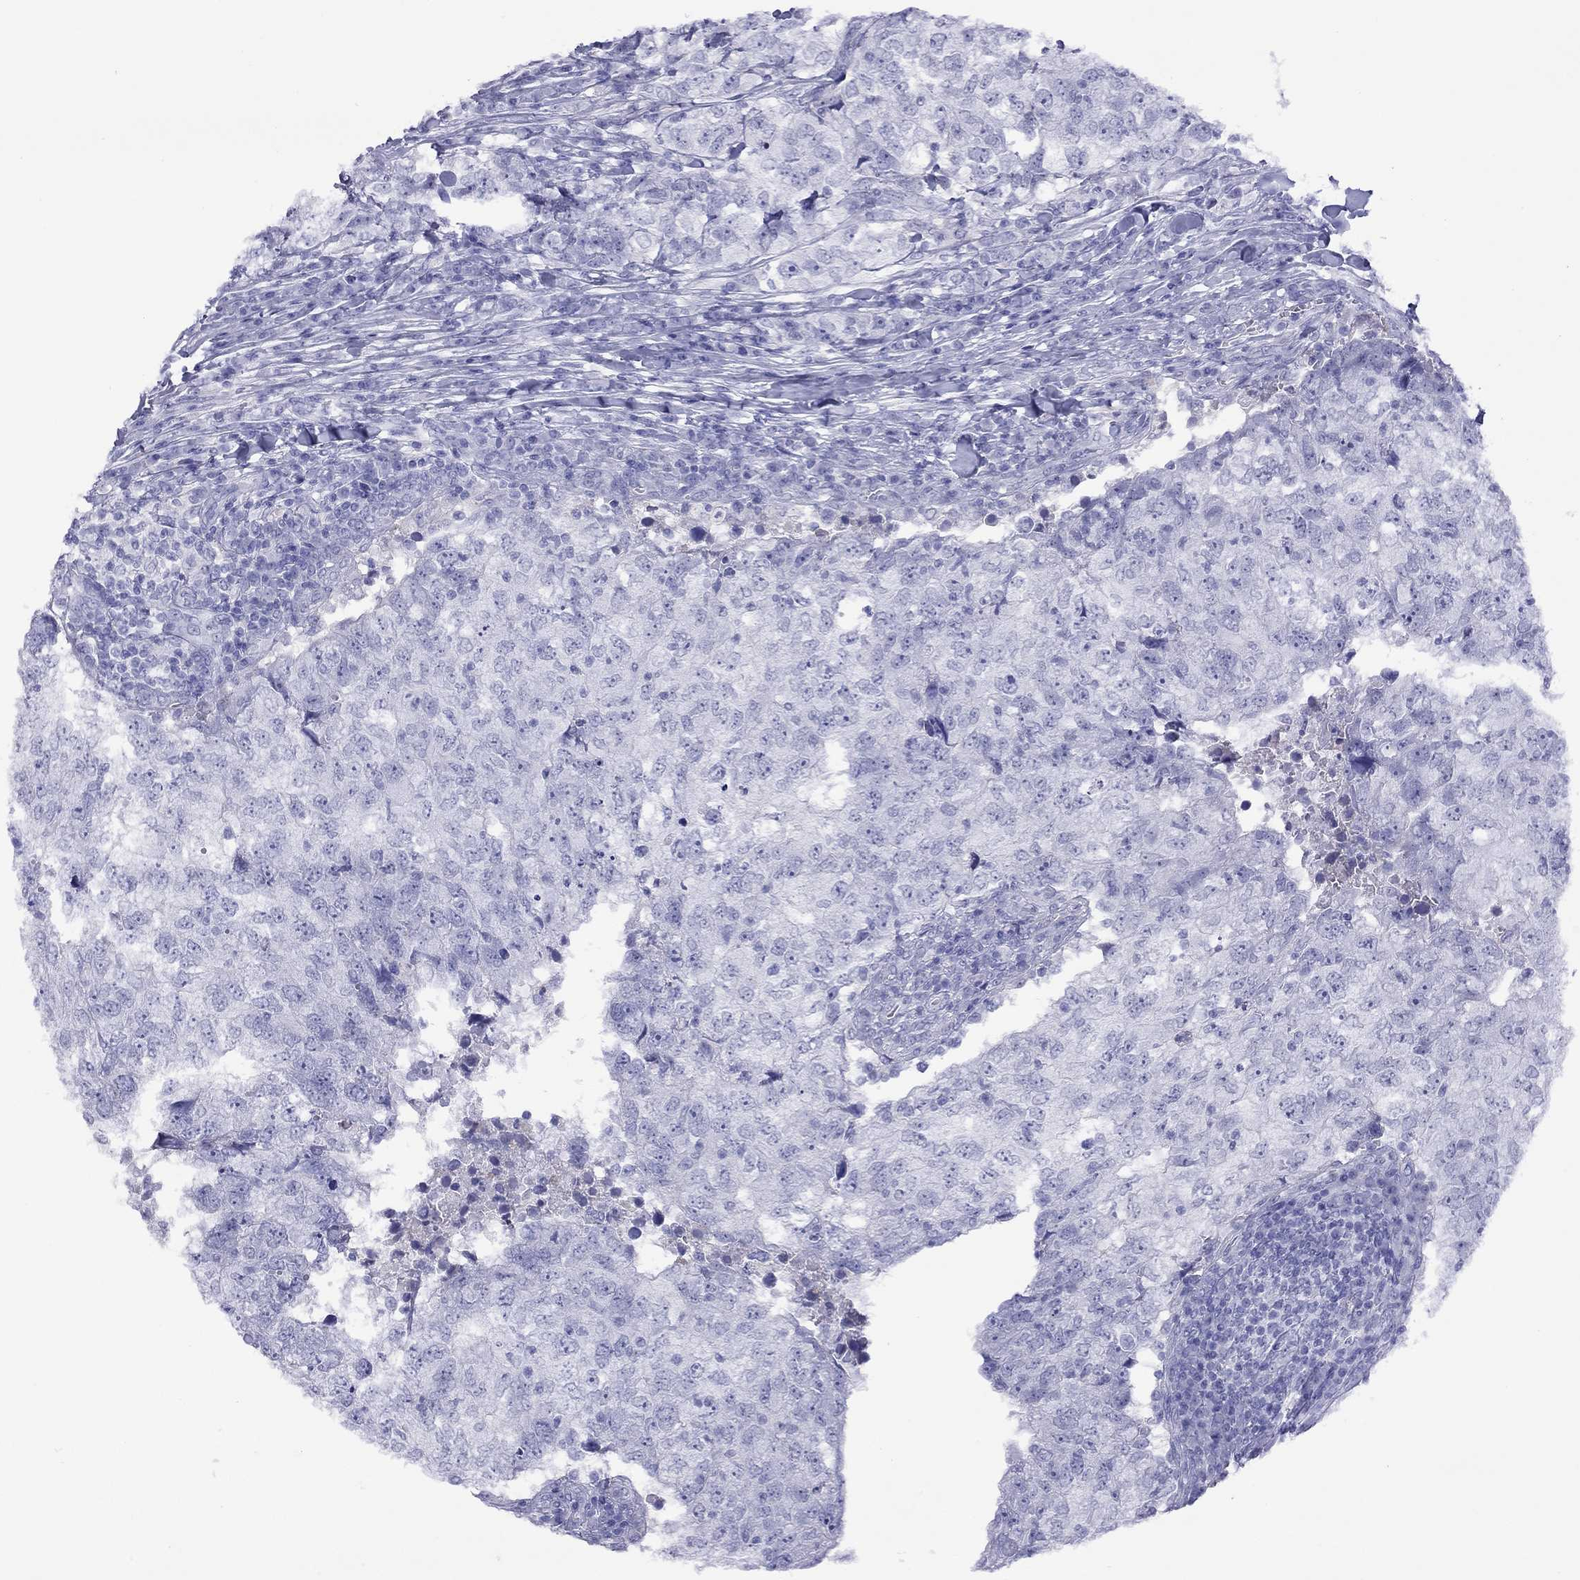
{"staining": {"intensity": "negative", "quantity": "none", "location": "none"}, "tissue": "breast cancer", "cell_type": "Tumor cells", "image_type": "cancer", "snomed": [{"axis": "morphology", "description": "Duct carcinoma"}, {"axis": "topography", "description": "Breast"}], "caption": "Tumor cells show no significant expression in breast cancer. (Brightfield microscopy of DAB (3,3'-diaminobenzidine) immunohistochemistry at high magnification).", "gene": "SLC30A8", "patient": {"sex": "female", "age": 30}}